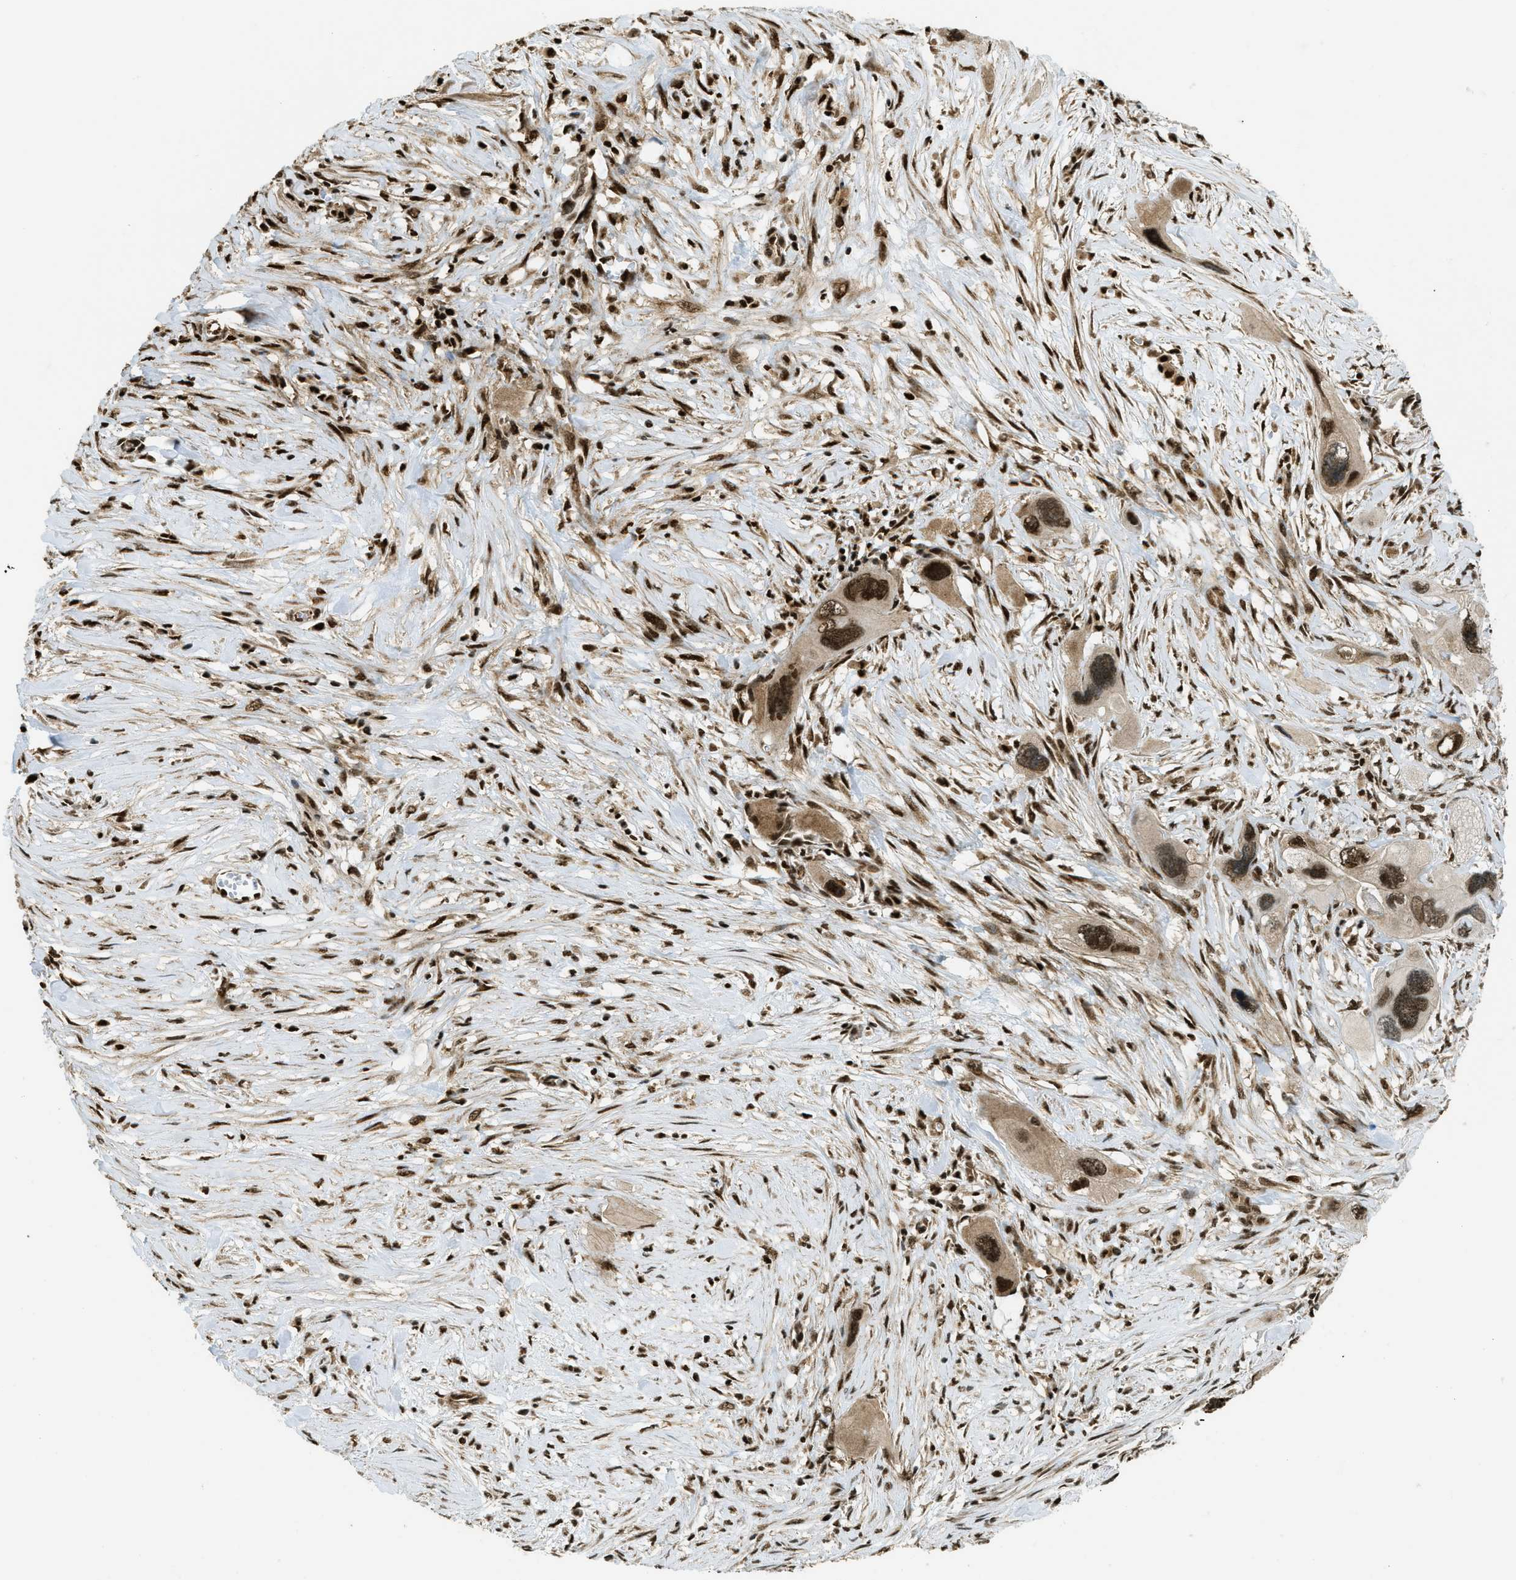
{"staining": {"intensity": "strong", "quantity": ">75%", "location": "nuclear"}, "tissue": "pancreatic cancer", "cell_type": "Tumor cells", "image_type": "cancer", "snomed": [{"axis": "morphology", "description": "Adenocarcinoma, NOS"}, {"axis": "topography", "description": "Pancreas"}], "caption": "Strong nuclear protein expression is appreciated in approximately >75% of tumor cells in pancreatic cancer (adenocarcinoma).", "gene": "TNPO1", "patient": {"sex": "male", "age": 73}}